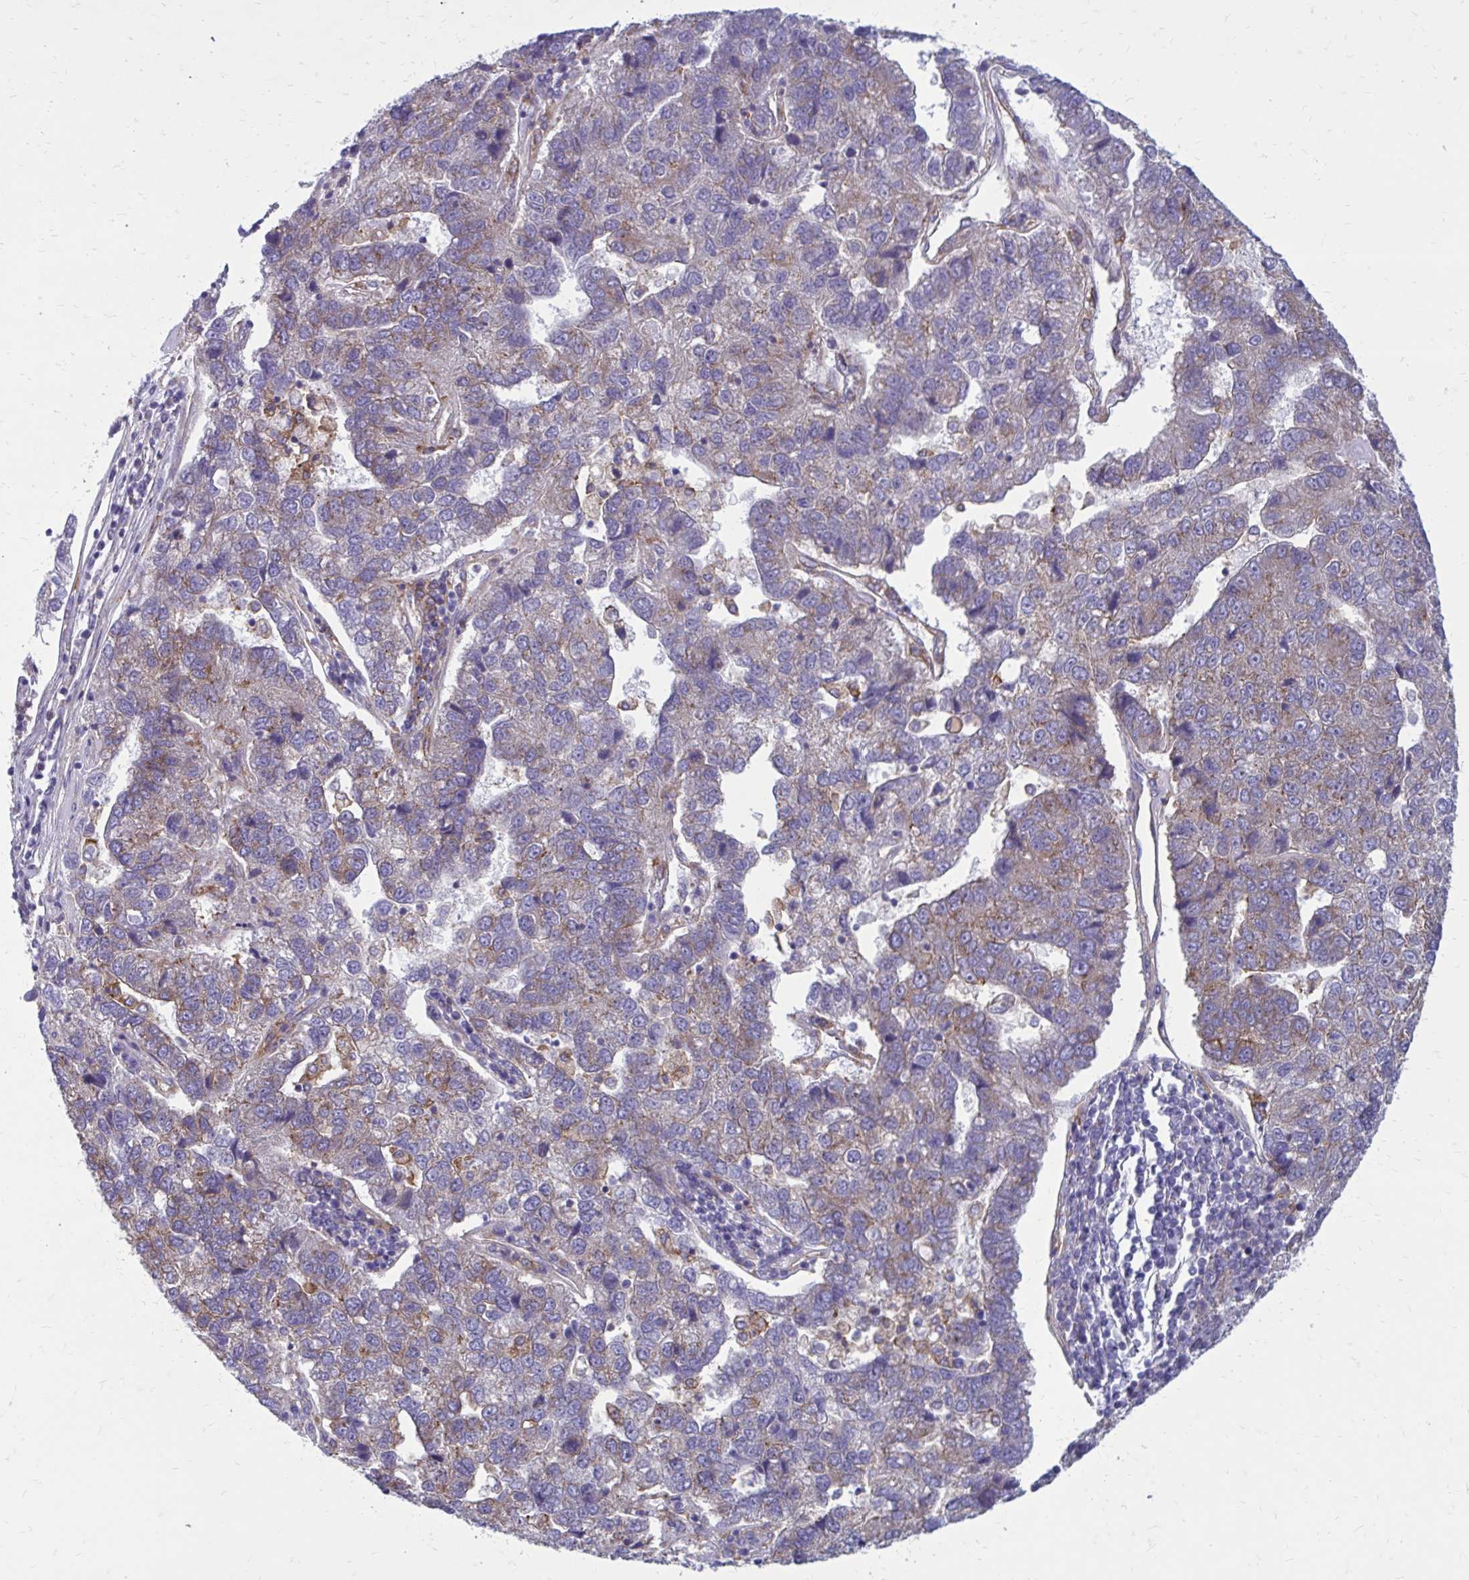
{"staining": {"intensity": "weak", "quantity": "<25%", "location": "cytoplasmic/membranous"}, "tissue": "pancreatic cancer", "cell_type": "Tumor cells", "image_type": "cancer", "snomed": [{"axis": "morphology", "description": "Adenocarcinoma, NOS"}, {"axis": "topography", "description": "Pancreas"}], "caption": "Tumor cells are negative for protein expression in human pancreatic adenocarcinoma.", "gene": "CLTA", "patient": {"sex": "female", "age": 61}}